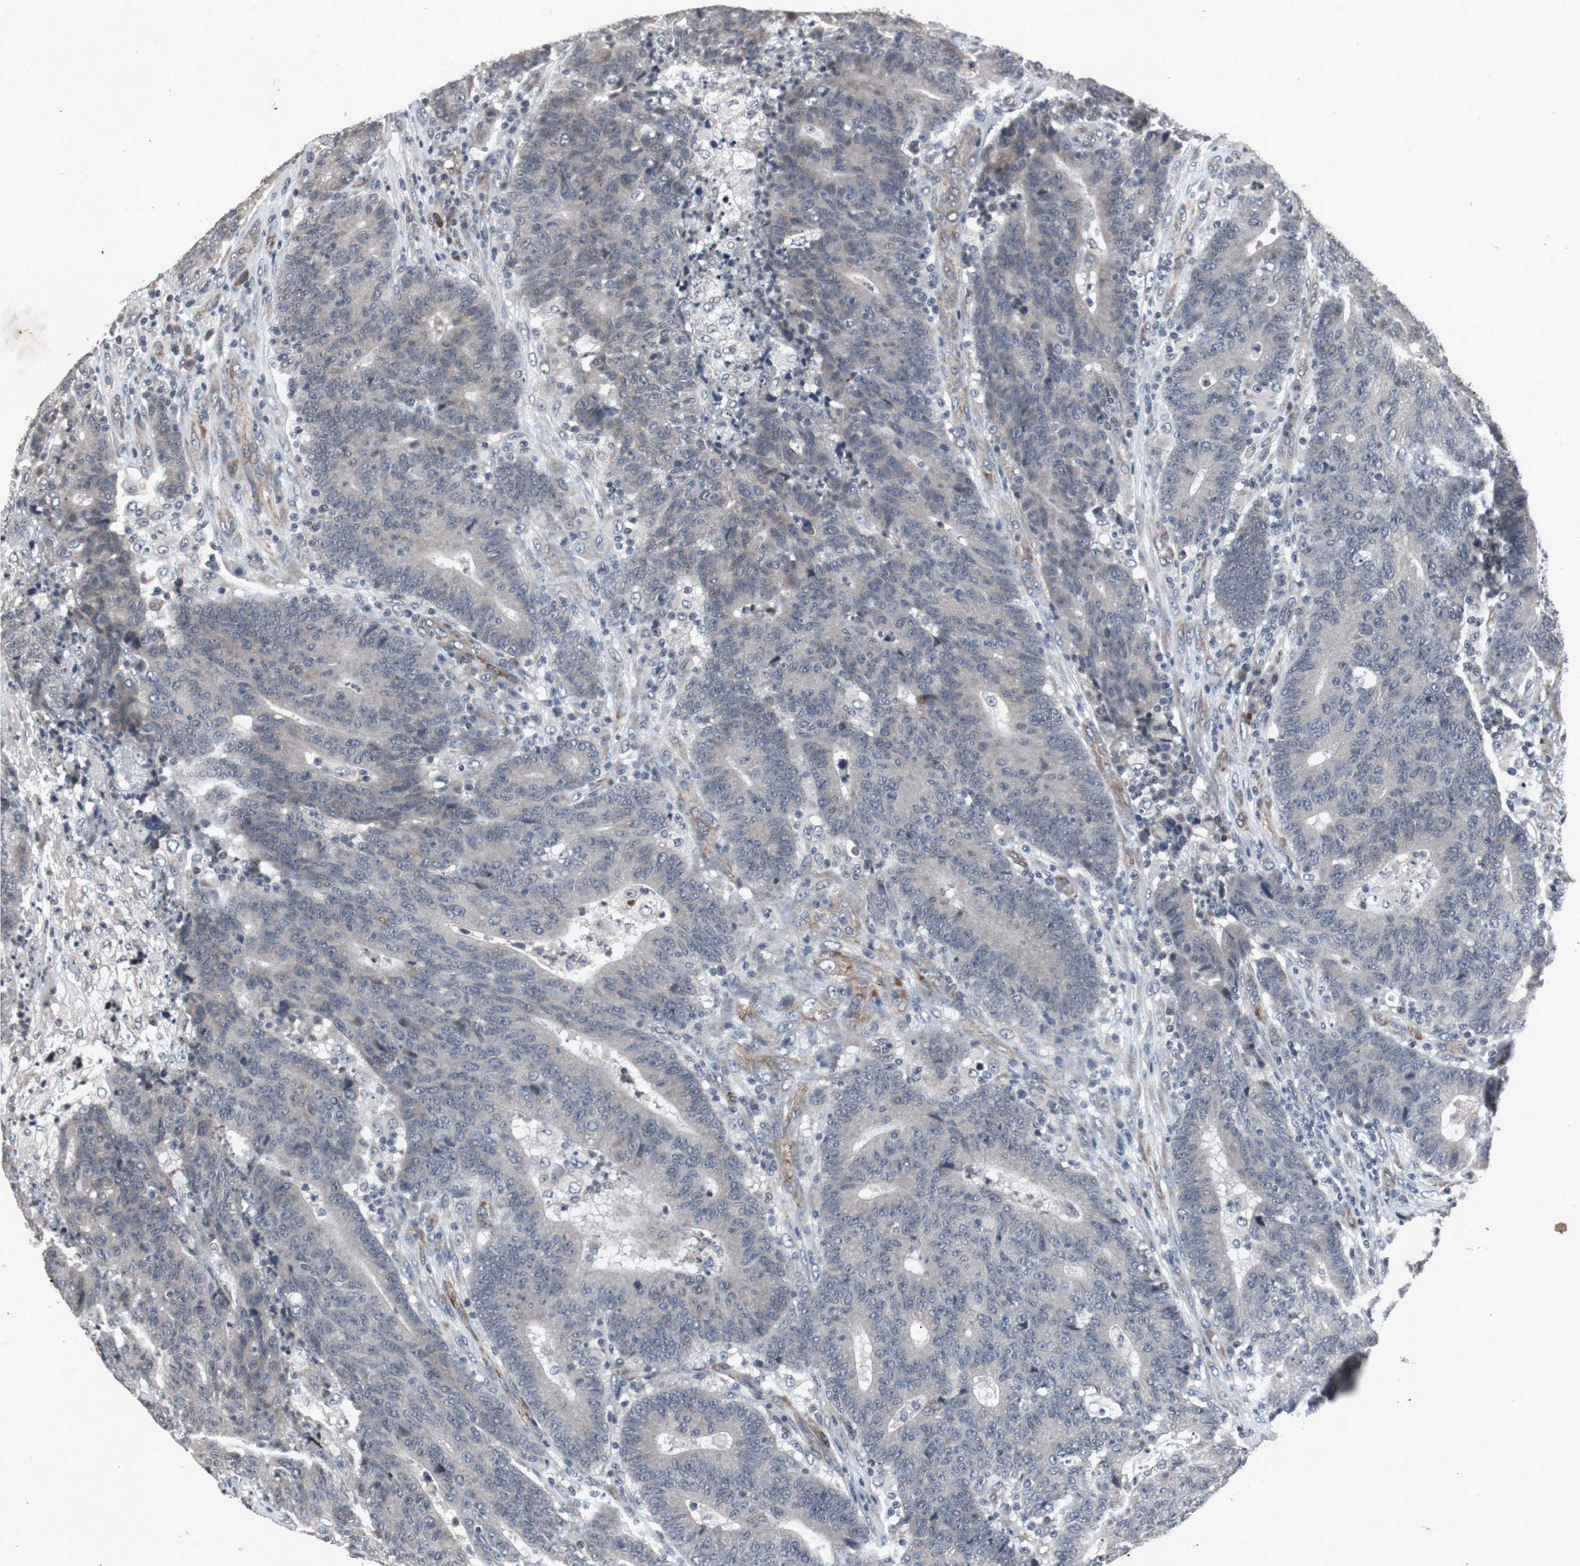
{"staining": {"intensity": "negative", "quantity": "none", "location": "none"}, "tissue": "colorectal cancer", "cell_type": "Tumor cells", "image_type": "cancer", "snomed": [{"axis": "morphology", "description": "Normal tissue, NOS"}, {"axis": "morphology", "description": "Adenocarcinoma, NOS"}, {"axis": "topography", "description": "Colon"}], "caption": "IHC of human colorectal cancer (adenocarcinoma) exhibits no staining in tumor cells.", "gene": "CRADD", "patient": {"sex": "female", "age": 75}}